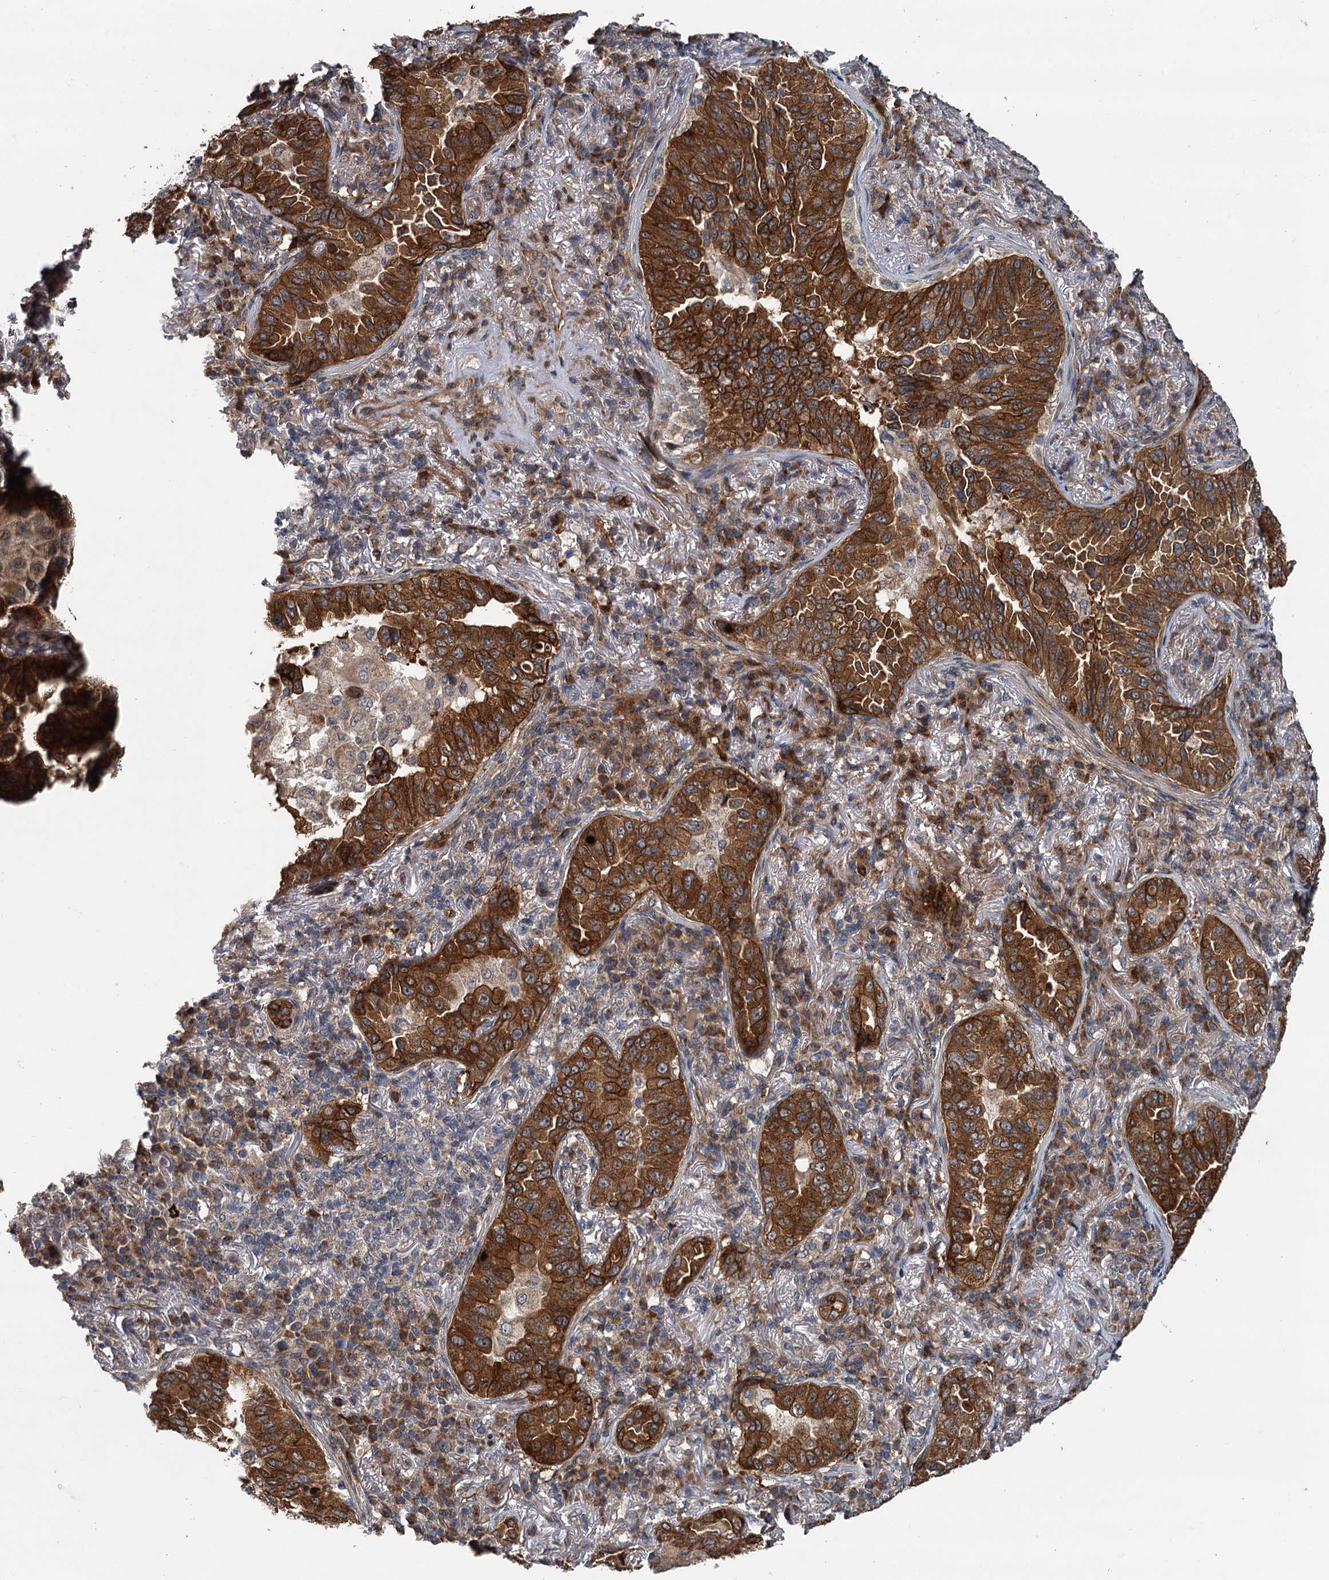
{"staining": {"intensity": "strong", "quantity": ">75%", "location": "cytoplasmic/membranous"}, "tissue": "lung cancer", "cell_type": "Tumor cells", "image_type": "cancer", "snomed": [{"axis": "morphology", "description": "Adenocarcinoma, NOS"}, {"axis": "topography", "description": "Lung"}], "caption": "Immunohistochemistry (IHC) micrograph of lung adenocarcinoma stained for a protein (brown), which shows high levels of strong cytoplasmic/membranous positivity in about >75% of tumor cells.", "gene": "LRRK2", "patient": {"sex": "female", "age": 69}}